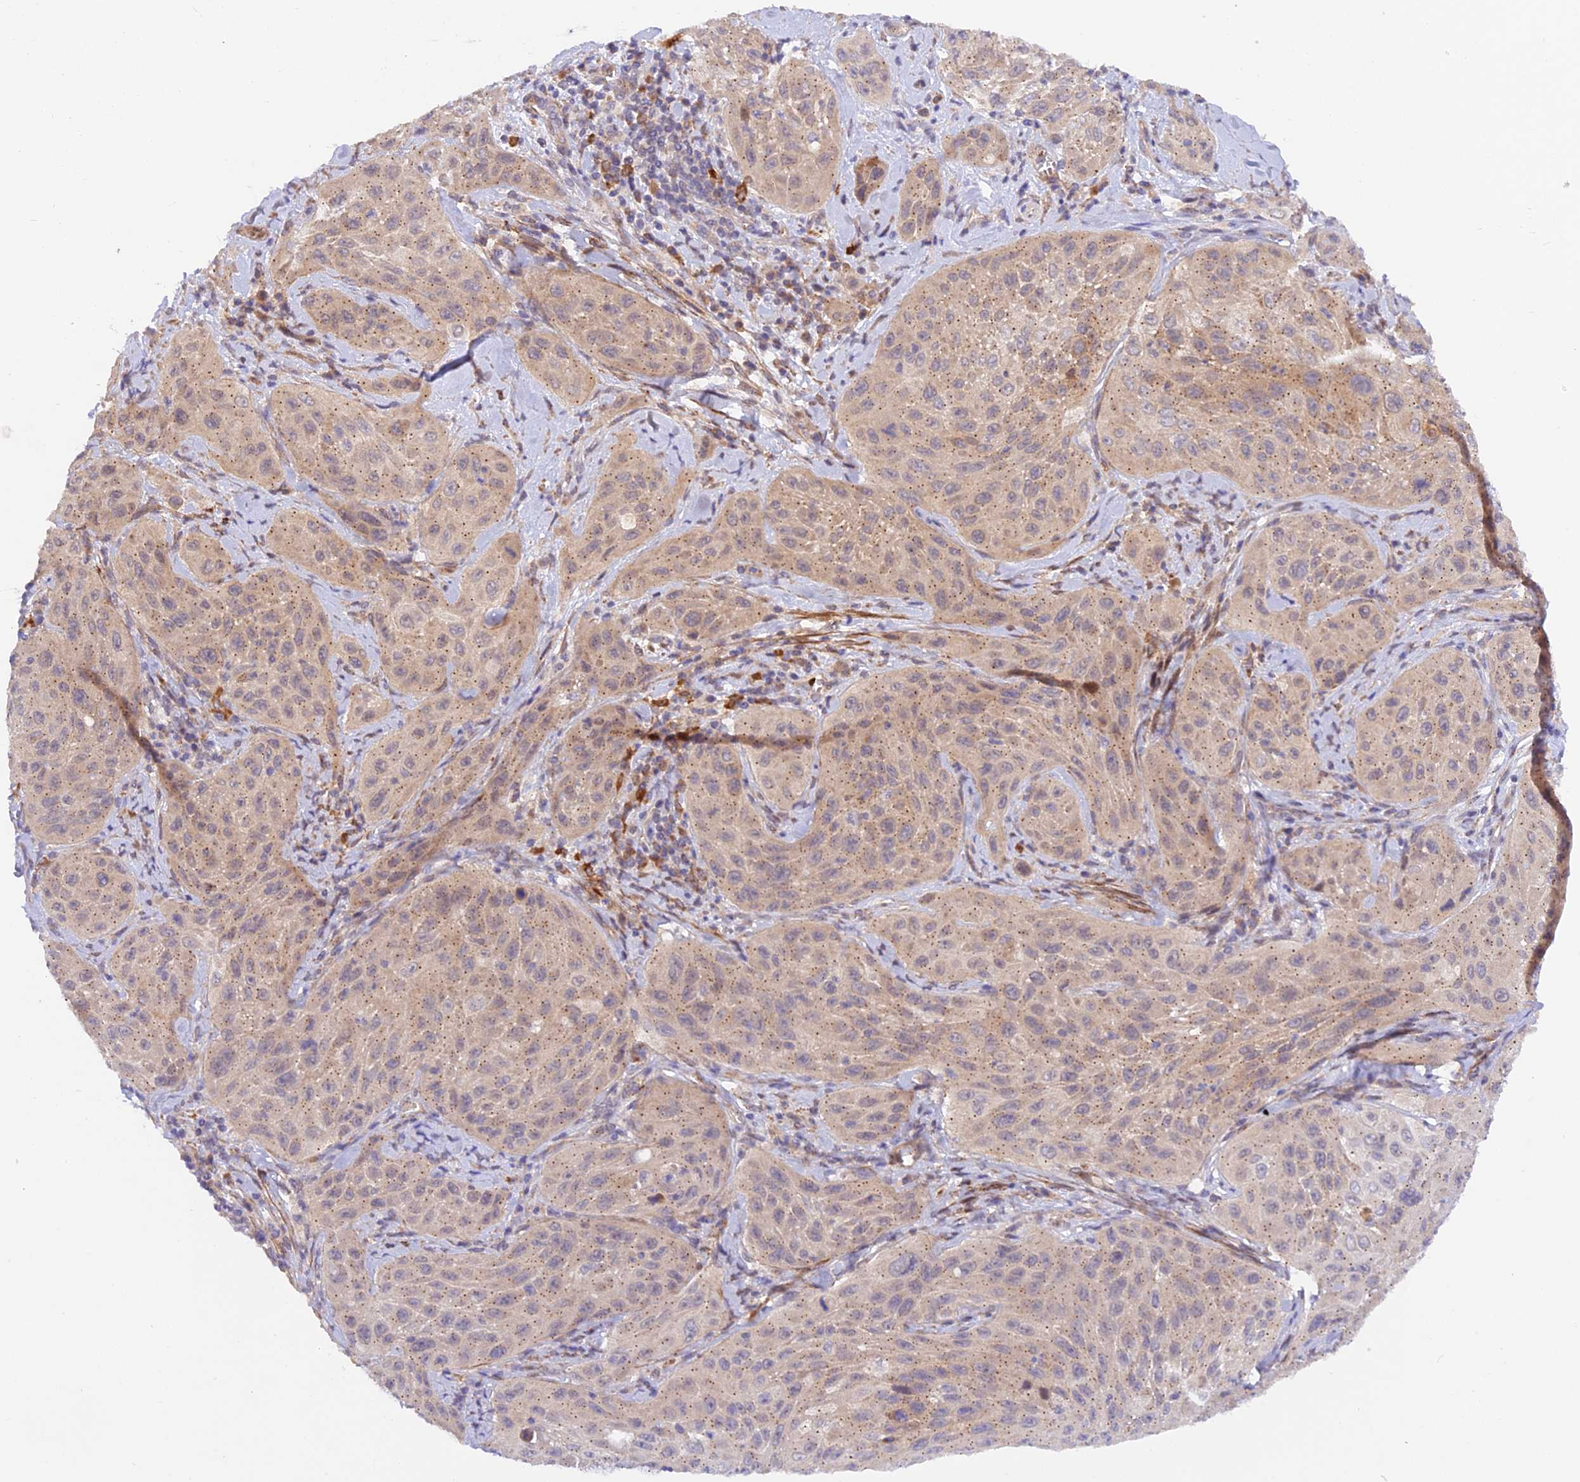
{"staining": {"intensity": "negative", "quantity": "none", "location": "none"}, "tissue": "cervical cancer", "cell_type": "Tumor cells", "image_type": "cancer", "snomed": [{"axis": "morphology", "description": "Squamous cell carcinoma, NOS"}, {"axis": "topography", "description": "Cervix"}], "caption": "IHC histopathology image of neoplastic tissue: human cervical squamous cell carcinoma stained with DAB (3,3'-diaminobenzidine) displays no significant protein expression in tumor cells.", "gene": "WDFY4", "patient": {"sex": "female", "age": 42}}